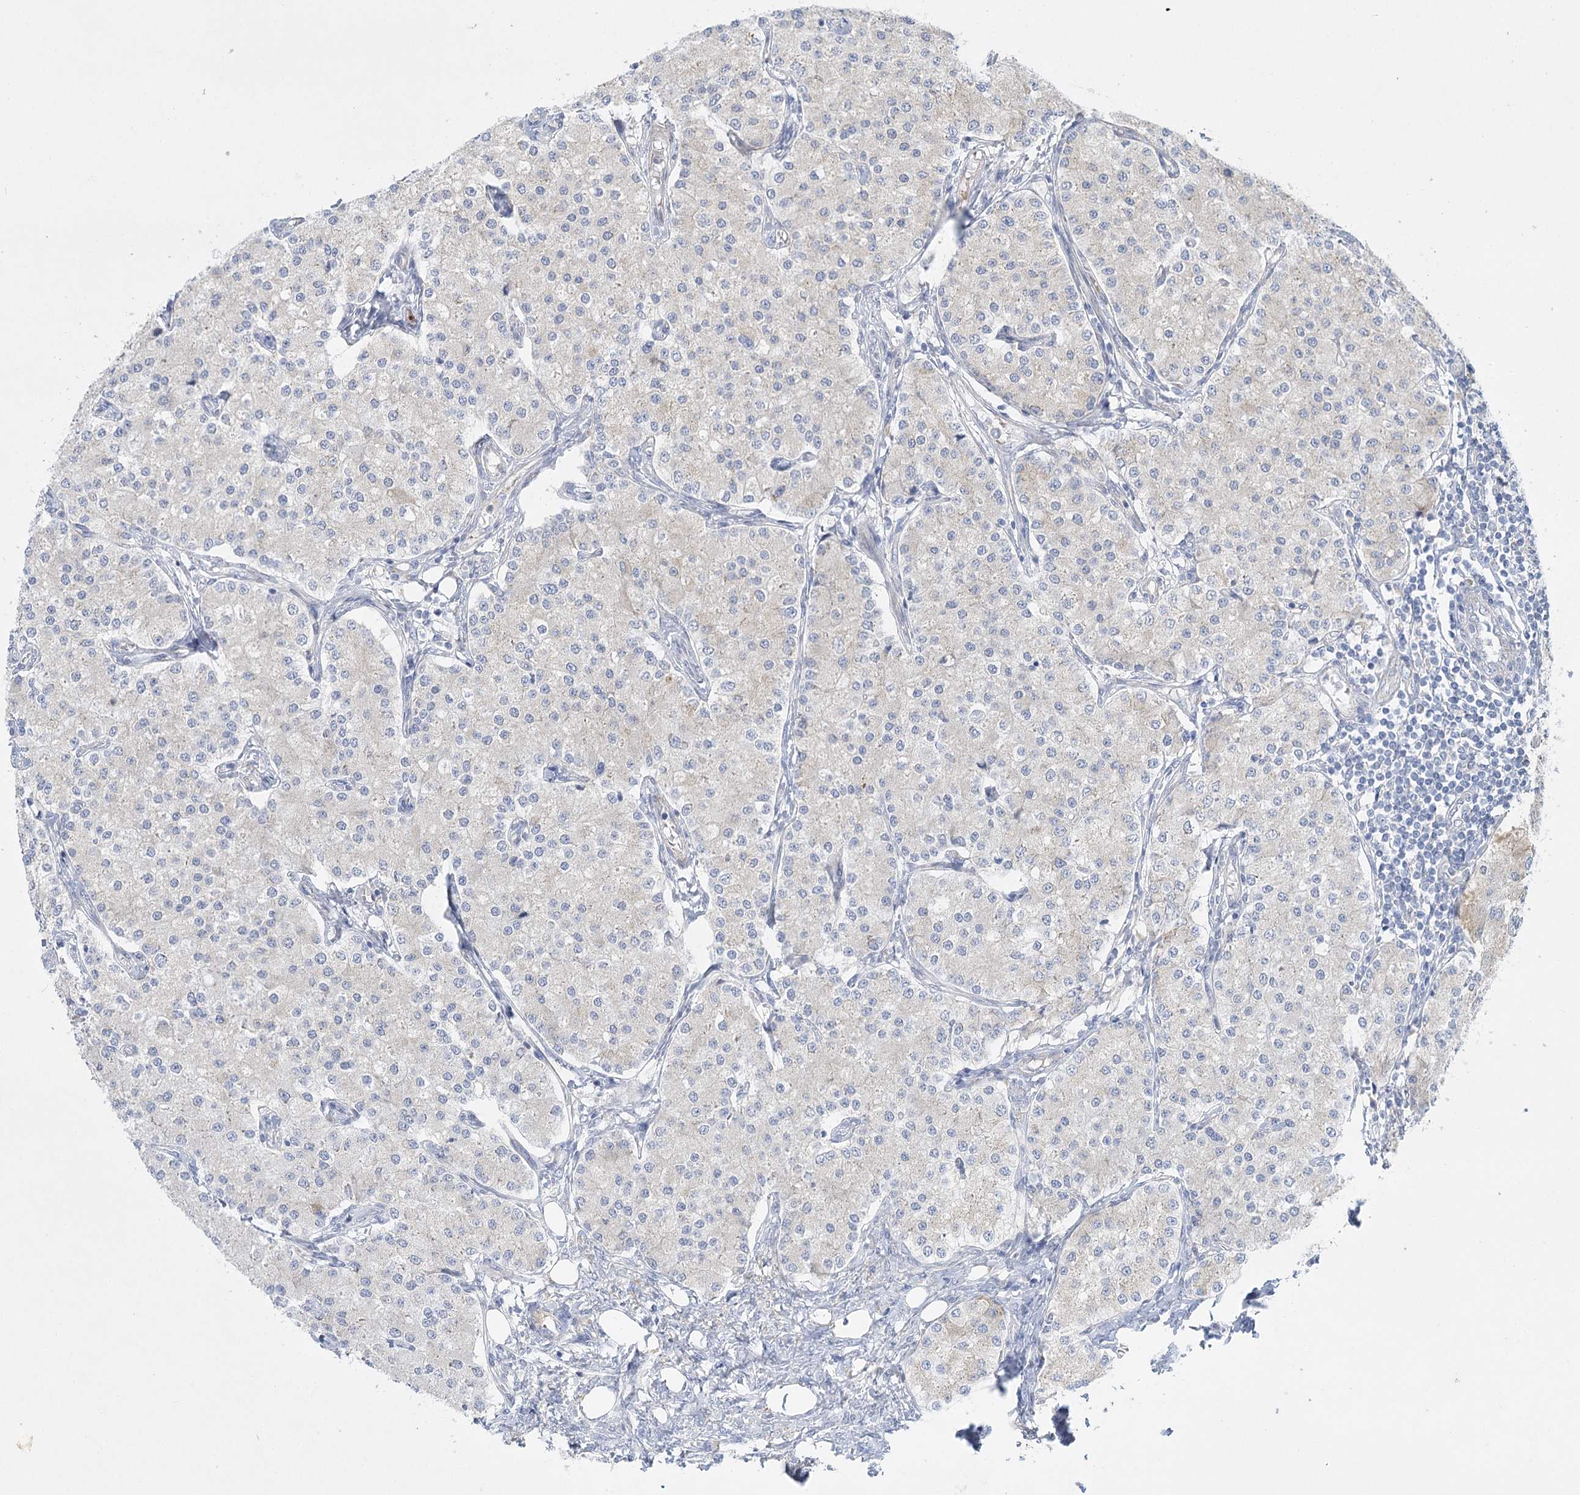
{"staining": {"intensity": "negative", "quantity": "none", "location": "none"}, "tissue": "carcinoid", "cell_type": "Tumor cells", "image_type": "cancer", "snomed": [{"axis": "morphology", "description": "Carcinoid, malignant, NOS"}, {"axis": "topography", "description": "Colon"}], "caption": "Carcinoid was stained to show a protein in brown. There is no significant expression in tumor cells. (Brightfield microscopy of DAB immunohistochemistry (IHC) at high magnification).", "gene": "DHTKD1", "patient": {"sex": "female", "age": 52}}